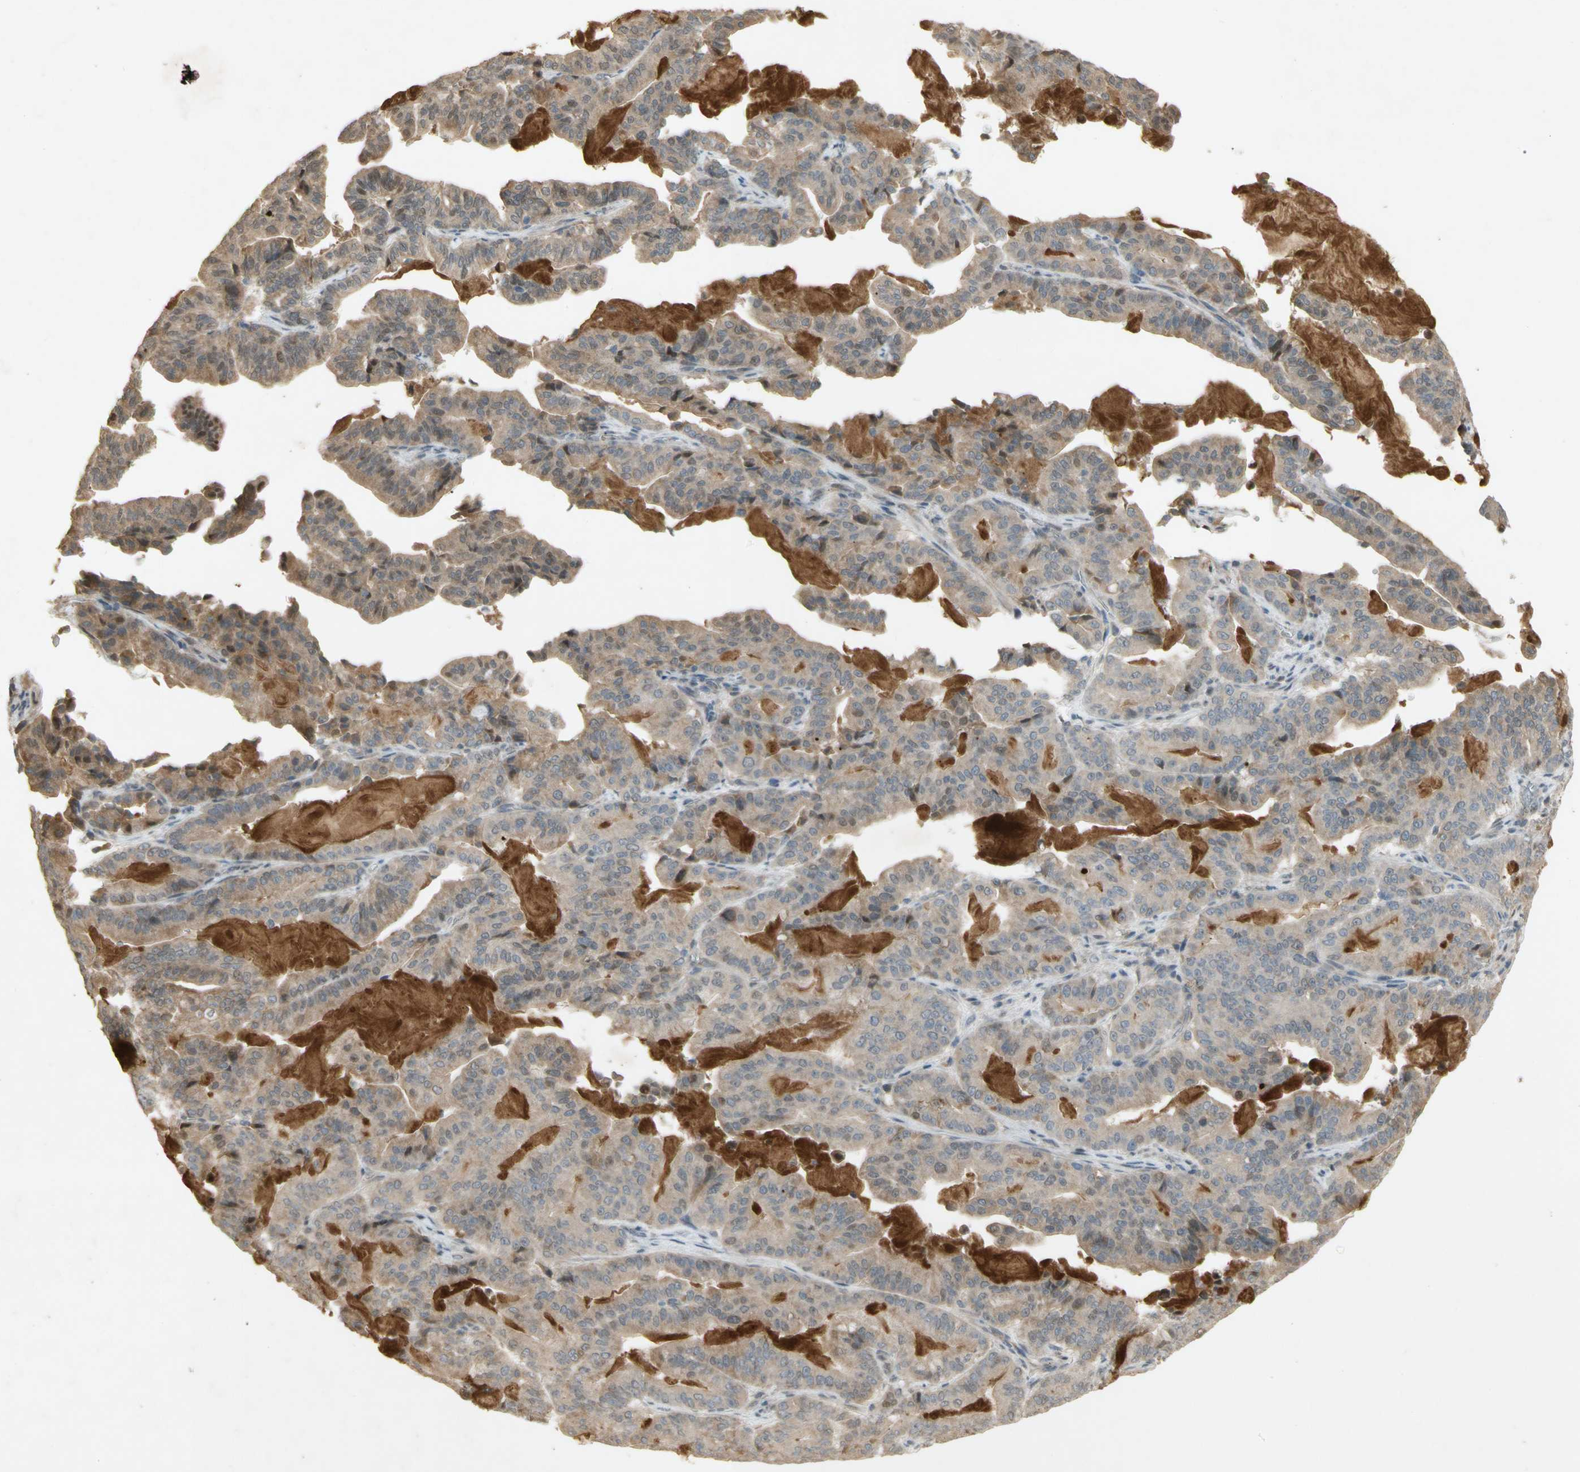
{"staining": {"intensity": "weak", "quantity": "<25%", "location": "cytoplasmic/membranous"}, "tissue": "pancreatic cancer", "cell_type": "Tumor cells", "image_type": "cancer", "snomed": [{"axis": "morphology", "description": "Adenocarcinoma, NOS"}, {"axis": "topography", "description": "Pancreas"}], "caption": "Image shows no protein staining in tumor cells of pancreatic cancer (adenocarcinoma) tissue. (Immunohistochemistry, brightfield microscopy, high magnification).", "gene": "NRG4", "patient": {"sex": "male", "age": 63}}